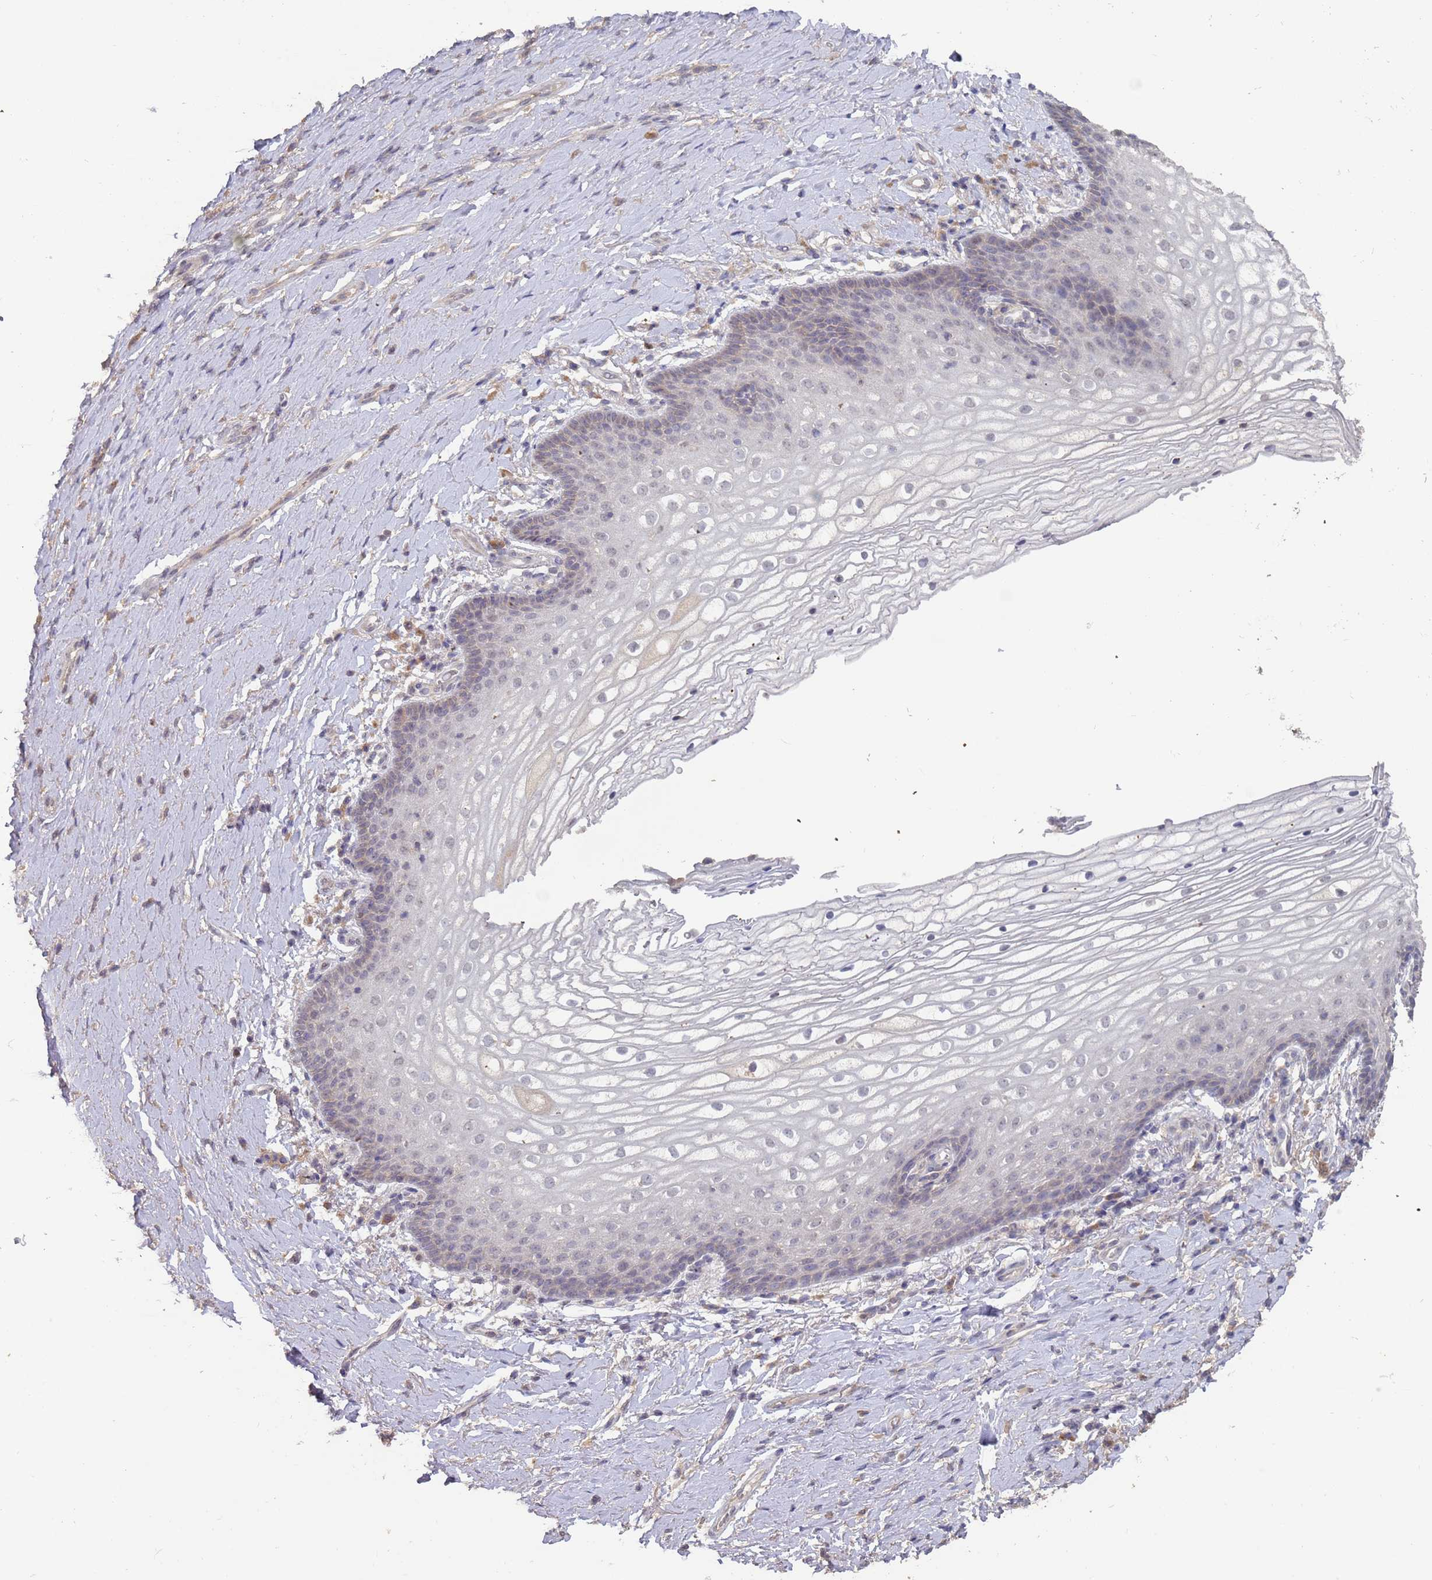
{"staining": {"intensity": "negative", "quantity": "none", "location": "none"}, "tissue": "vagina", "cell_type": "Squamous epithelial cells", "image_type": "normal", "snomed": [{"axis": "morphology", "description": "Normal tissue, NOS"}, {"axis": "topography", "description": "Vagina"}], "caption": "The photomicrograph reveals no staining of squamous epithelial cells in normal vagina.", "gene": "FRAT1", "patient": {"sex": "female", "age": 60}}